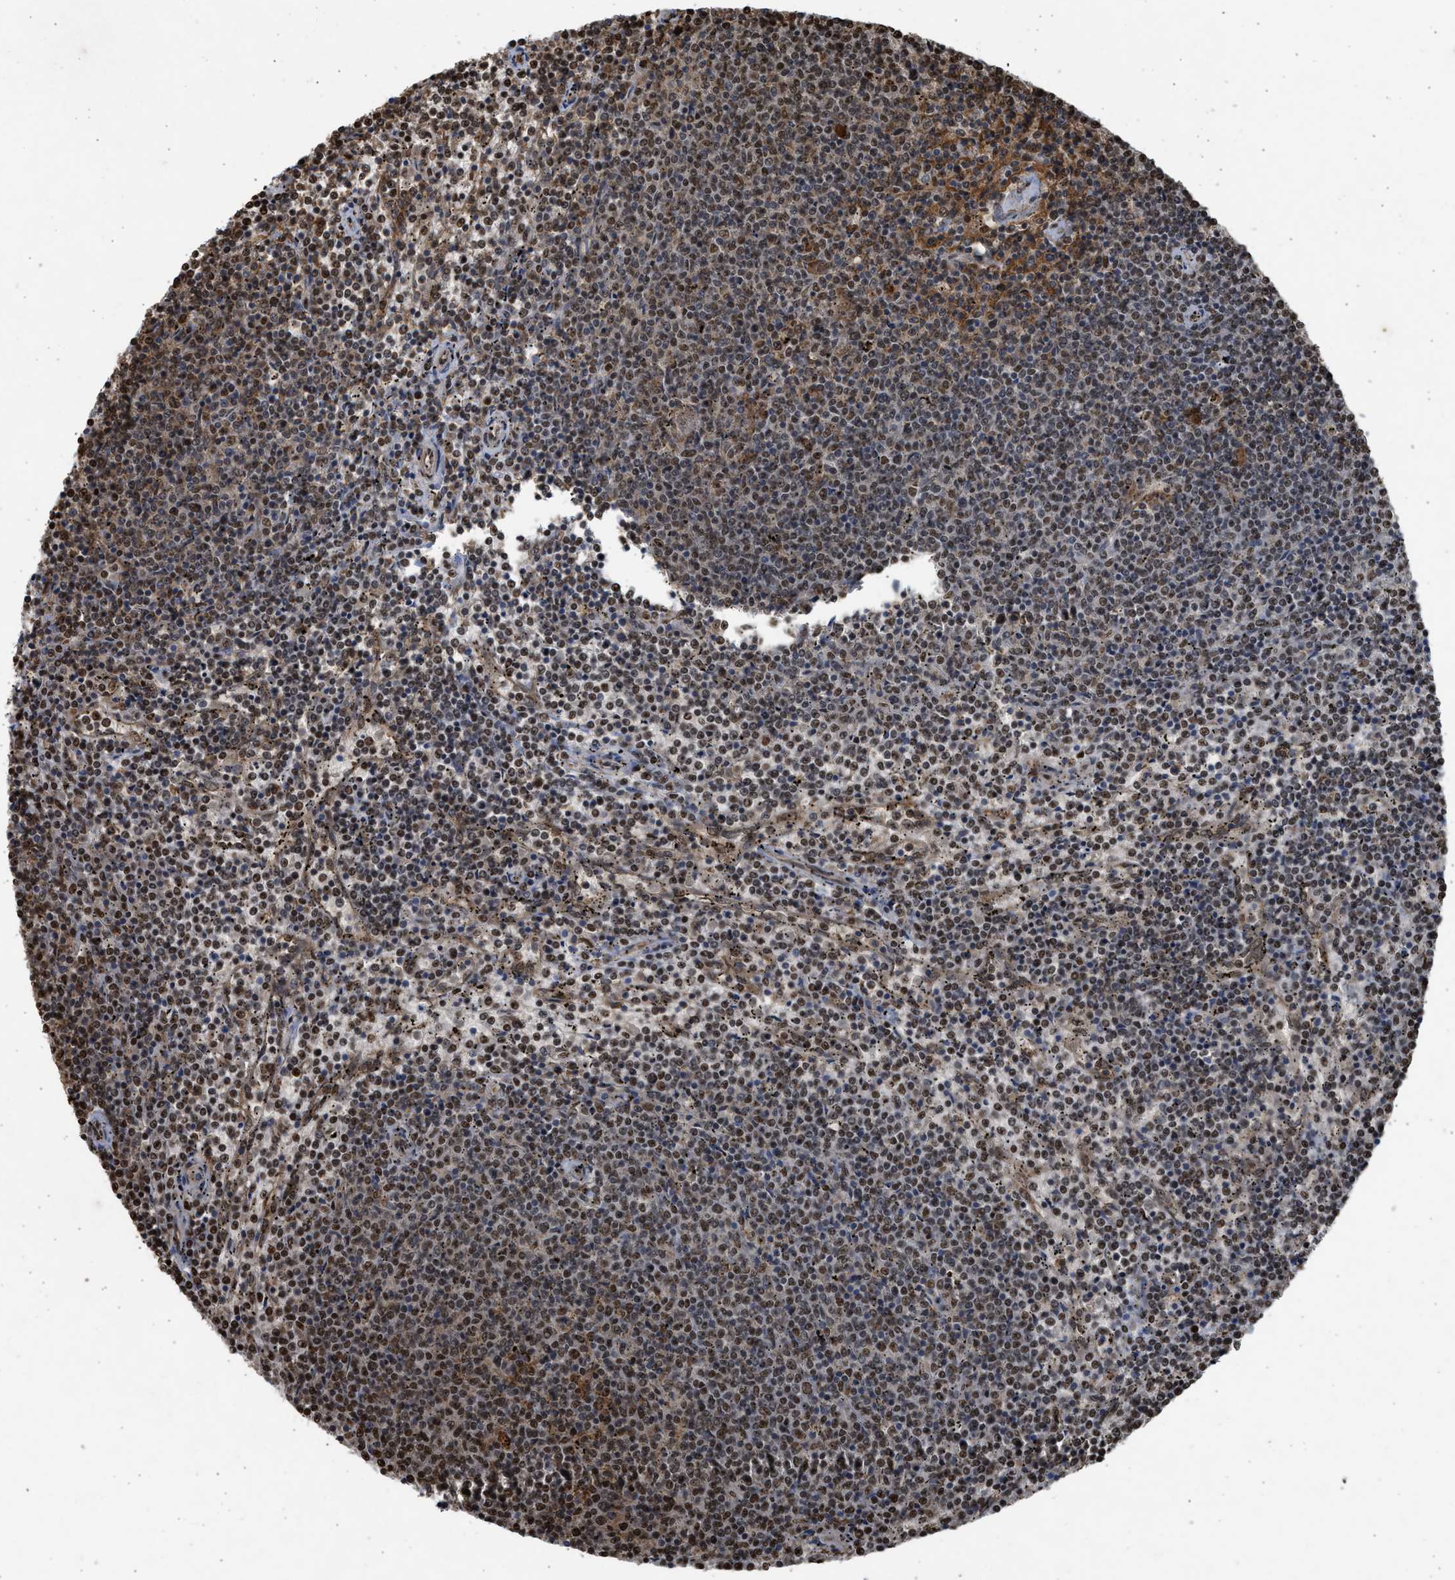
{"staining": {"intensity": "moderate", "quantity": ">75%", "location": "nuclear"}, "tissue": "lymphoma", "cell_type": "Tumor cells", "image_type": "cancer", "snomed": [{"axis": "morphology", "description": "Malignant lymphoma, non-Hodgkin's type, Low grade"}, {"axis": "topography", "description": "Spleen"}], "caption": "Tumor cells display medium levels of moderate nuclear positivity in approximately >75% of cells in human low-grade malignant lymphoma, non-Hodgkin's type.", "gene": "TFDP2", "patient": {"sex": "female", "age": 50}}